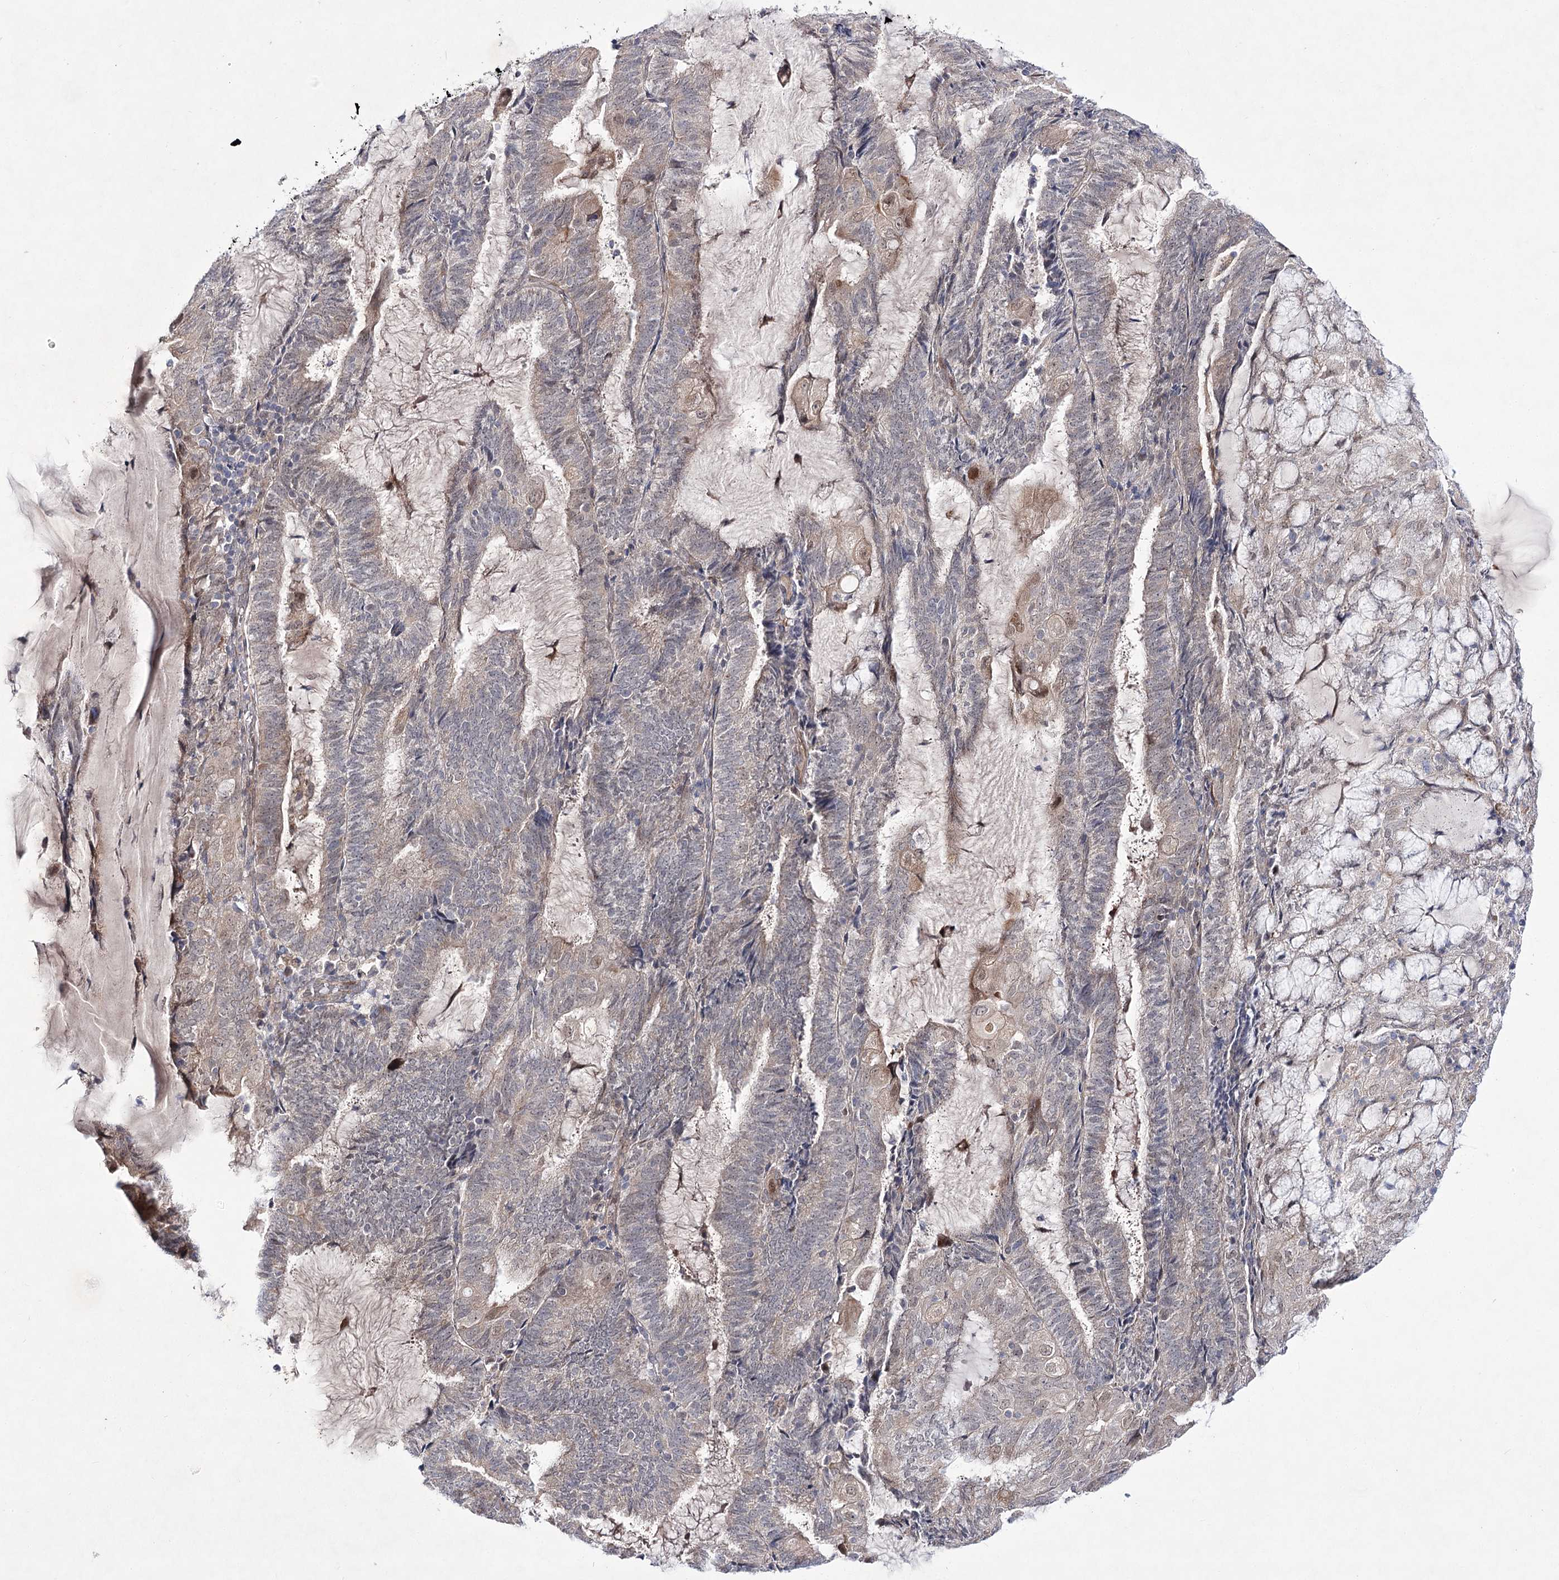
{"staining": {"intensity": "weak", "quantity": "<25%", "location": "cytoplasmic/membranous,nuclear"}, "tissue": "endometrial cancer", "cell_type": "Tumor cells", "image_type": "cancer", "snomed": [{"axis": "morphology", "description": "Adenocarcinoma, NOS"}, {"axis": "topography", "description": "Endometrium"}], "caption": "A histopathology image of adenocarcinoma (endometrial) stained for a protein shows no brown staining in tumor cells.", "gene": "ARHGAP32", "patient": {"sex": "female", "age": 81}}